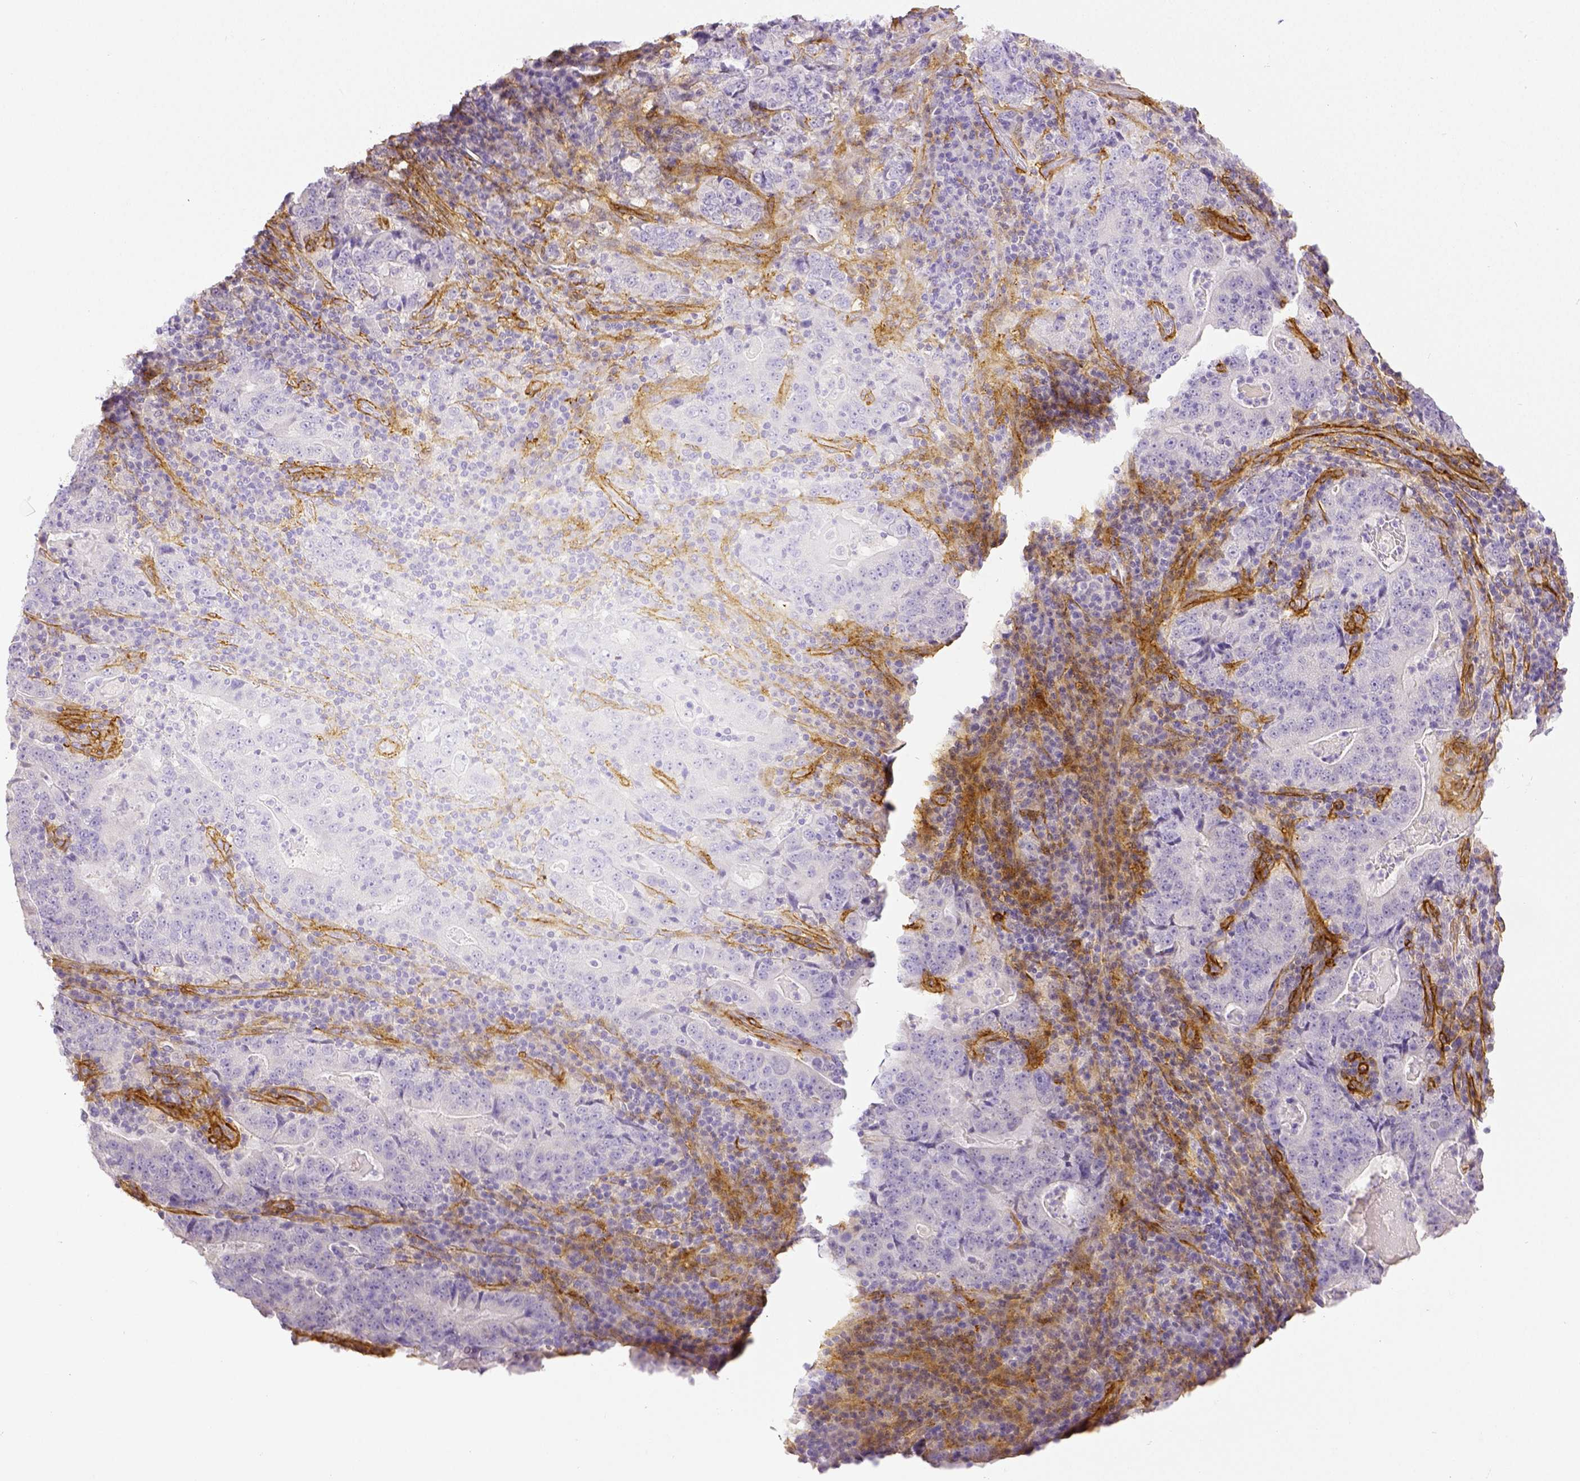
{"staining": {"intensity": "negative", "quantity": "none", "location": "none"}, "tissue": "stomach cancer", "cell_type": "Tumor cells", "image_type": "cancer", "snomed": [{"axis": "morphology", "description": "Normal tissue, NOS"}, {"axis": "morphology", "description": "Adenocarcinoma, NOS"}, {"axis": "topography", "description": "Stomach, upper"}, {"axis": "topography", "description": "Stomach"}], "caption": "Immunohistochemistry (IHC) histopathology image of neoplastic tissue: human stomach cancer (adenocarcinoma) stained with DAB (3,3'-diaminobenzidine) displays no significant protein expression in tumor cells.", "gene": "THY1", "patient": {"sex": "male", "age": 59}}